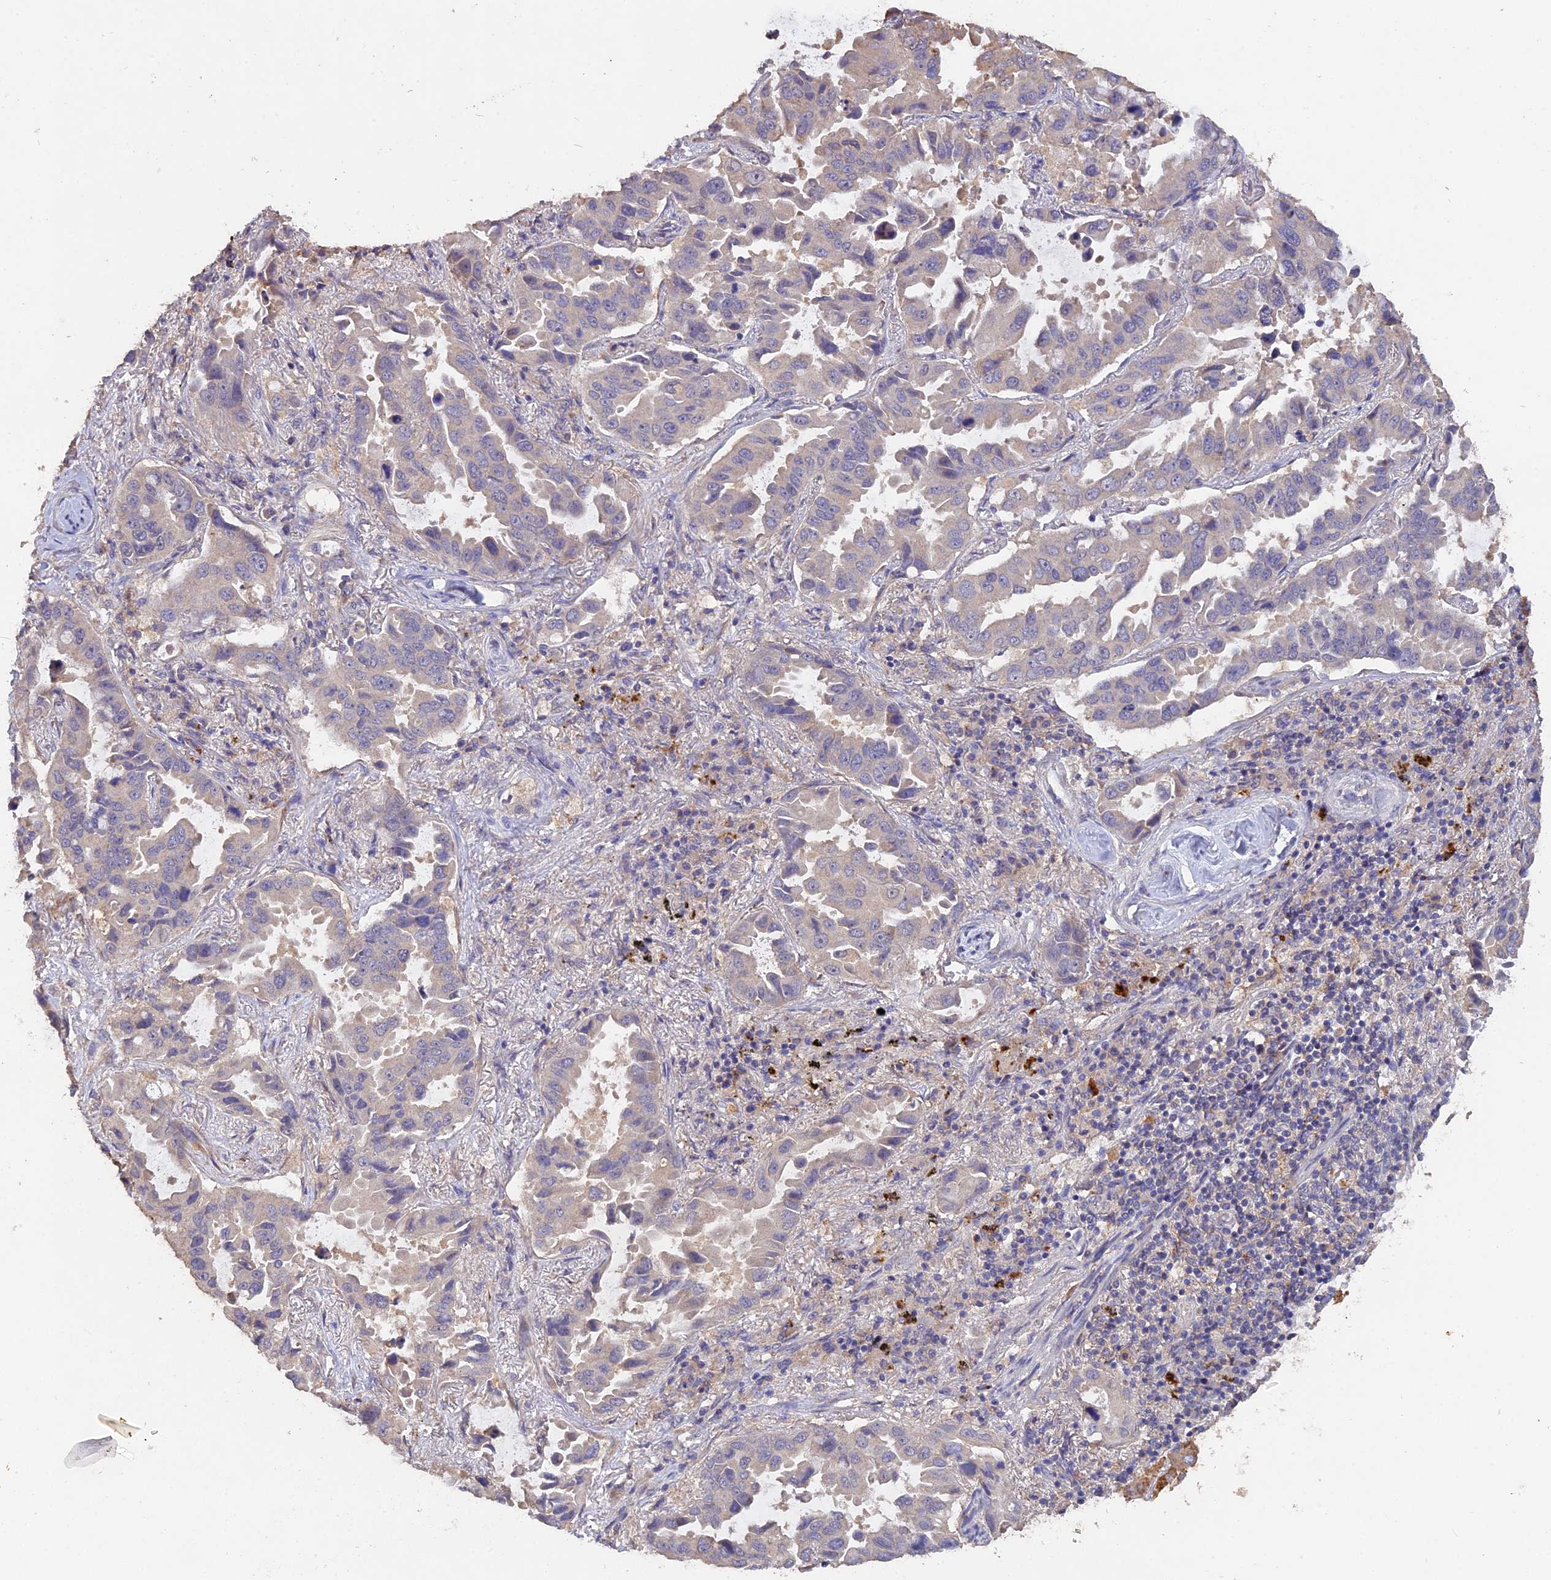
{"staining": {"intensity": "negative", "quantity": "none", "location": "none"}, "tissue": "lung cancer", "cell_type": "Tumor cells", "image_type": "cancer", "snomed": [{"axis": "morphology", "description": "Adenocarcinoma, NOS"}, {"axis": "topography", "description": "Lung"}], "caption": "Lung cancer (adenocarcinoma) was stained to show a protein in brown. There is no significant positivity in tumor cells.", "gene": "SLC26A4", "patient": {"sex": "male", "age": 64}}